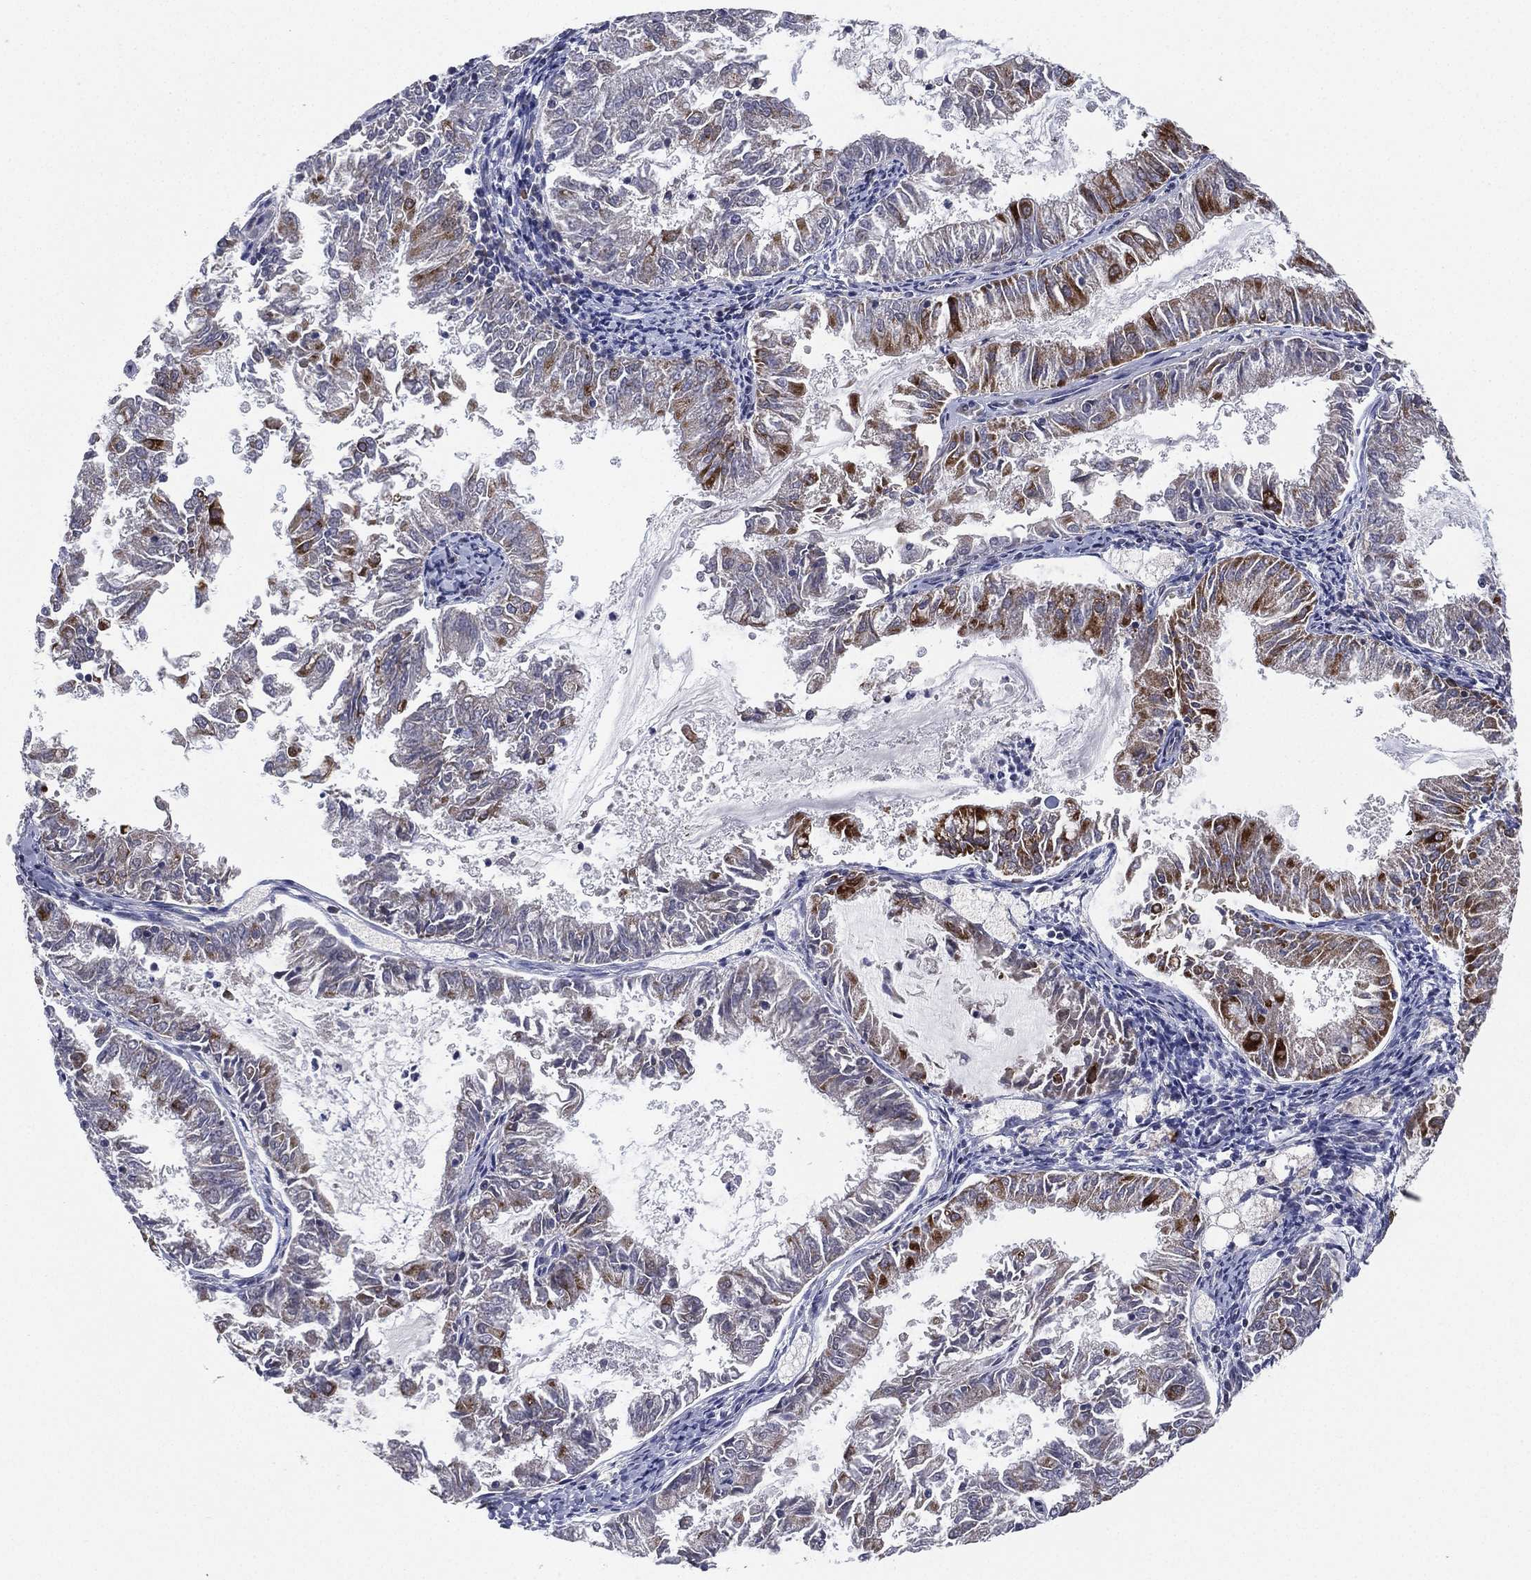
{"staining": {"intensity": "strong", "quantity": "<25%", "location": "cytoplasmic/membranous"}, "tissue": "endometrial cancer", "cell_type": "Tumor cells", "image_type": "cancer", "snomed": [{"axis": "morphology", "description": "Adenocarcinoma, NOS"}, {"axis": "topography", "description": "Endometrium"}], "caption": "Endometrial cancer (adenocarcinoma) was stained to show a protein in brown. There is medium levels of strong cytoplasmic/membranous expression in approximately <25% of tumor cells.", "gene": "KAT14", "patient": {"sex": "female", "age": 57}}